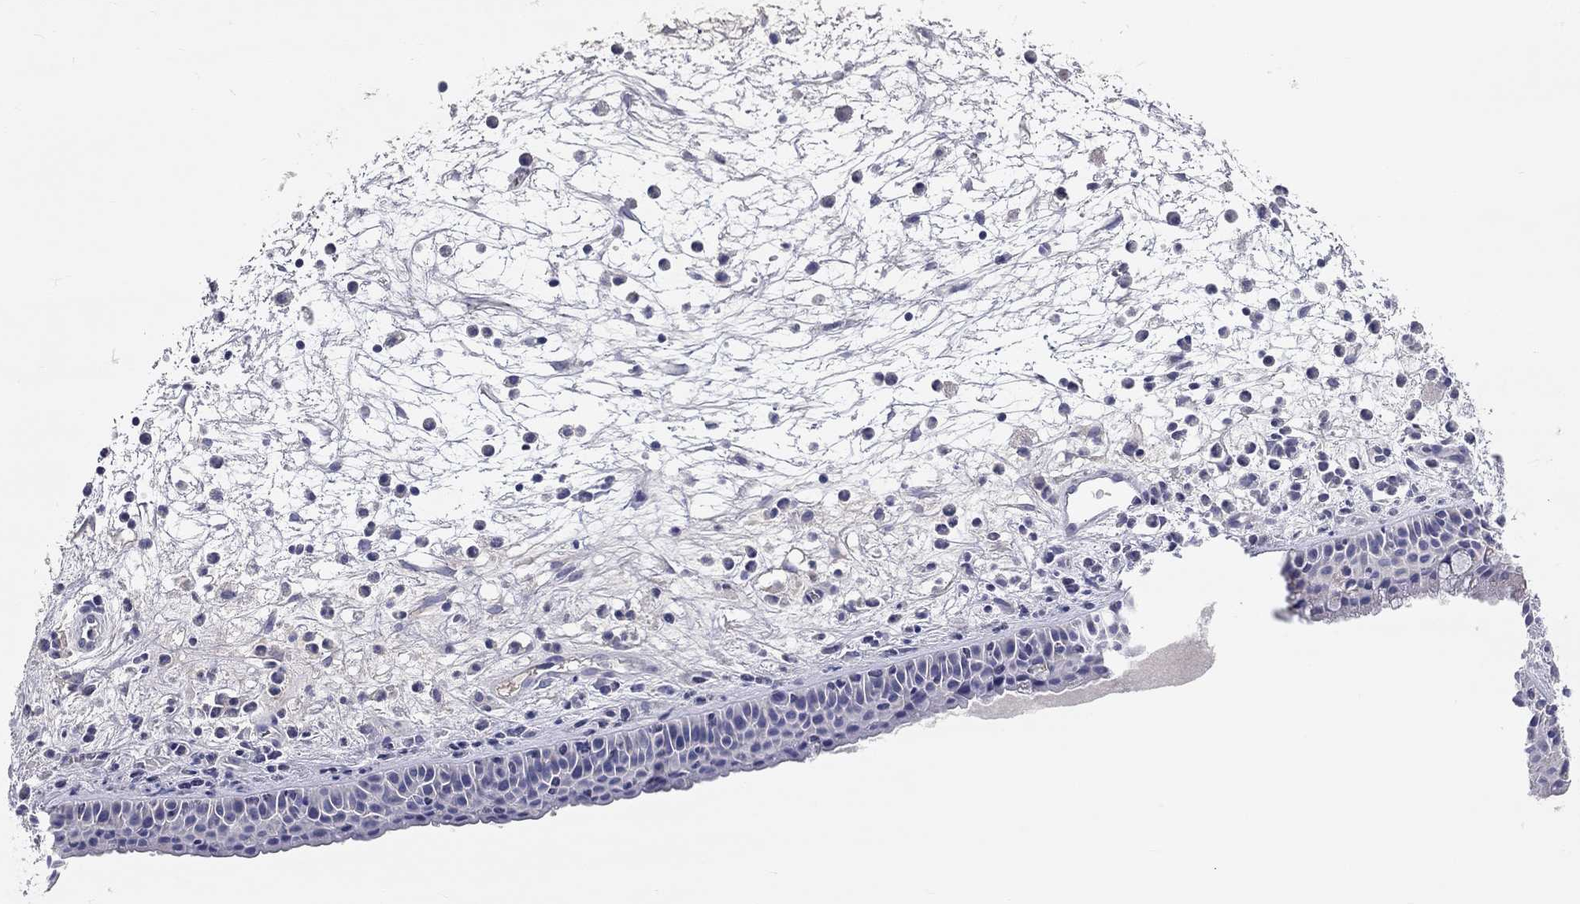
{"staining": {"intensity": "negative", "quantity": "none", "location": "none"}, "tissue": "nasopharynx", "cell_type": "Respiratory epithelial cells", "image_type": "normal", "snomed": [{"axis": "morphology", "description": "Normal tissue, NOS"}, {"axis": "topography", "description": "Nasopharynx"}], "caption": "DAB immunohistochemical staining of benign human nasopharynx reveals no significant staining in respiratory epithelial cells.", "gene": "ST7L", "patient": {"sex": "female", "age": 73}}